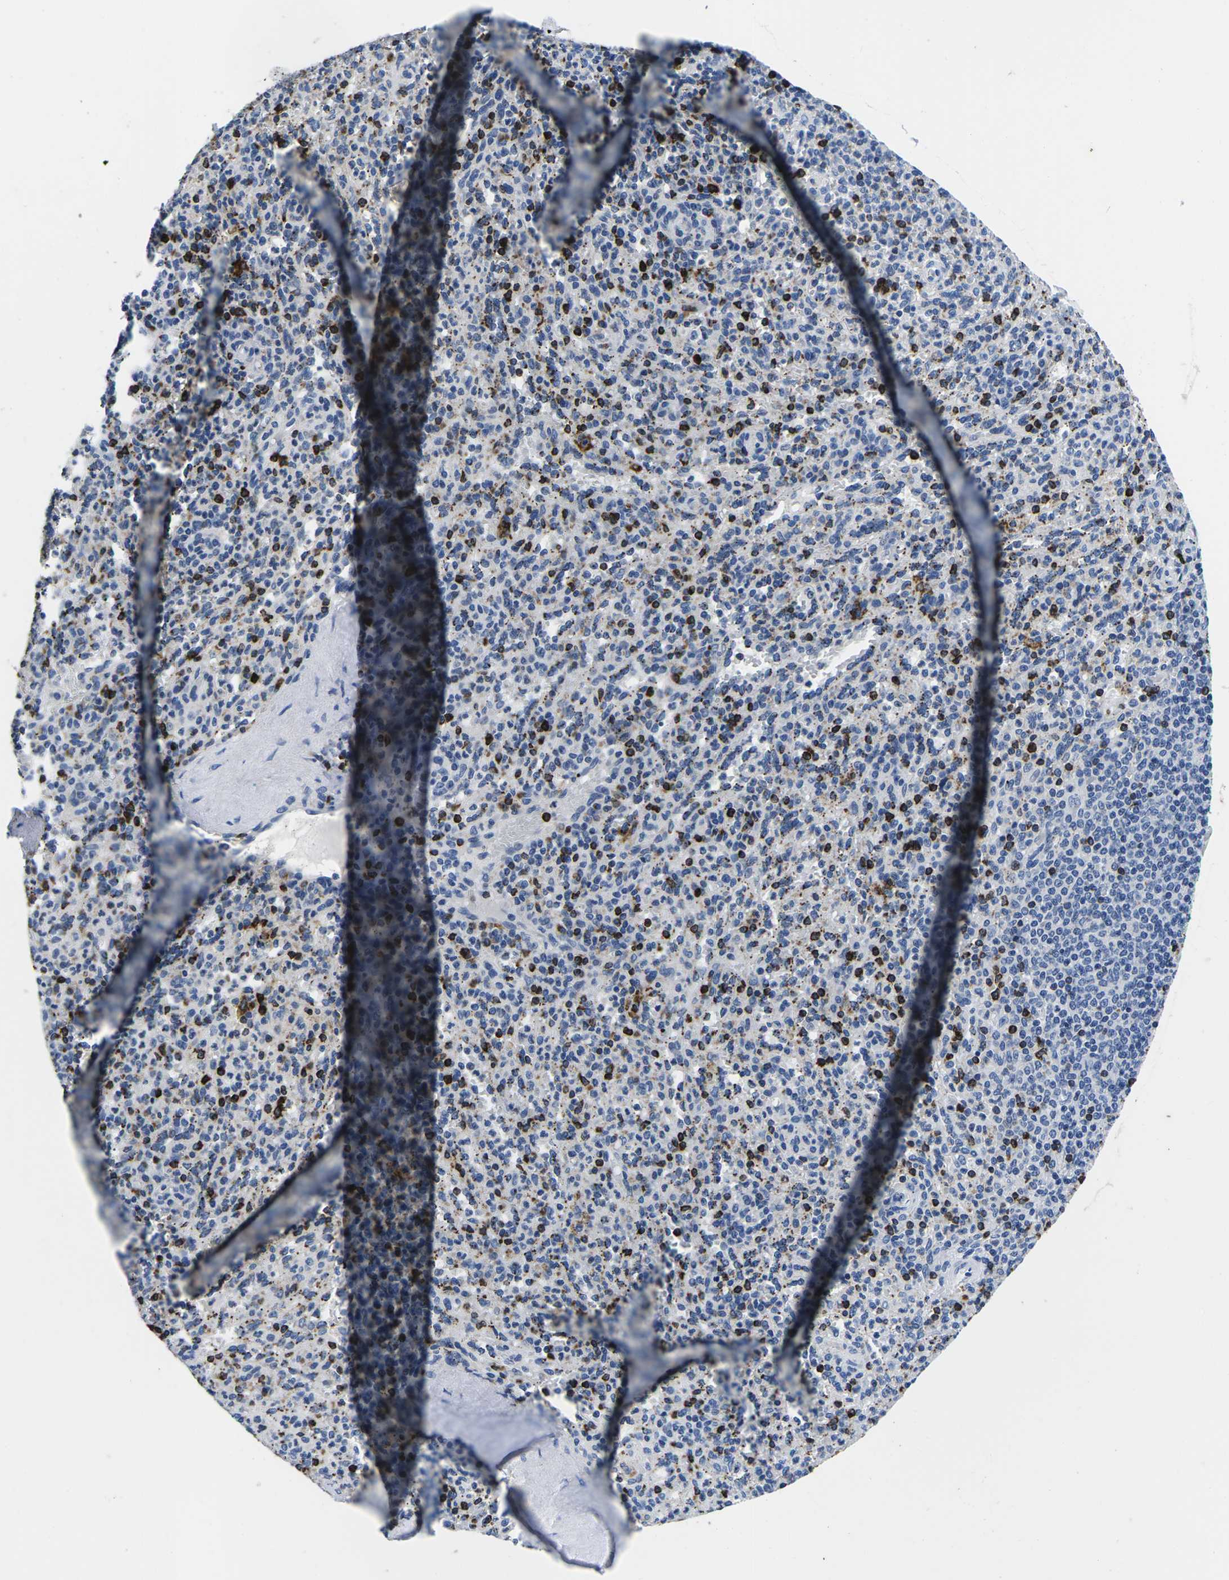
{"staining": {"intensity": "strong", "quantity": "25%-75%", "location": "cytoplasmic/membranous"}, "tissue": "spleen", "cell_type": "Cells in red pulp", "image_type": "normal", "snomed": [{"axis": "morphology", "description": "Normal tissue, NOS"}, {"axis": "topography", "description": "Spleen"}], "caption": "This image displays normal spleen stained with immunohistochemistry (IHC) to label a protein in brown. The cytoplasmic/membranous of cells in red pulp show strong positivity for the protein. Nuclei are counter-stained blue.", "gene": "CTSW", "patient": {"sex": "male", "age": 36}}